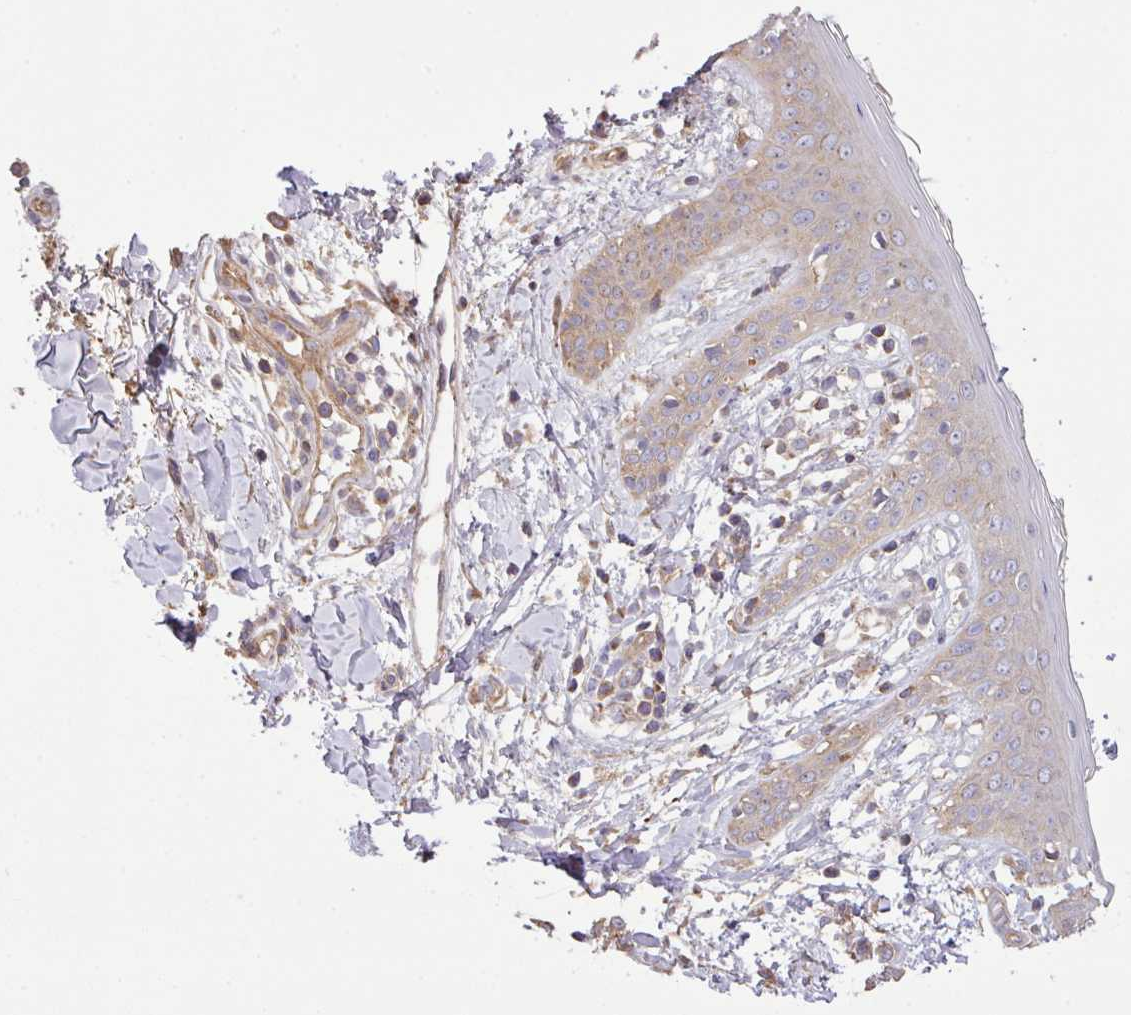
{"staining": {"intensity": "moderate", "quantity": ">75%", "location": "cytoplasmic/membranous"}, "tissue": "skin", "cell_type": "Fibroblasts", "image_type": "normal", "snomed": [{"axis": "morphology", "description": "Normal tissue, NOS"}, {"axis": "topography", "description": "Skin"}], "caption": "Fibroblasts demonstrate medium levels of moderate cytoplasmic/membranous positivity in about >75% of cells in normal skin. The staining is performed using DAB (3,3'-diaminobenzidine) brown chromogen to label protein expression. The nuclei are counter-stained blue using hematoxylin.", "gene": "LRRC53", "patient": {"sex": "female", "age": 34}}